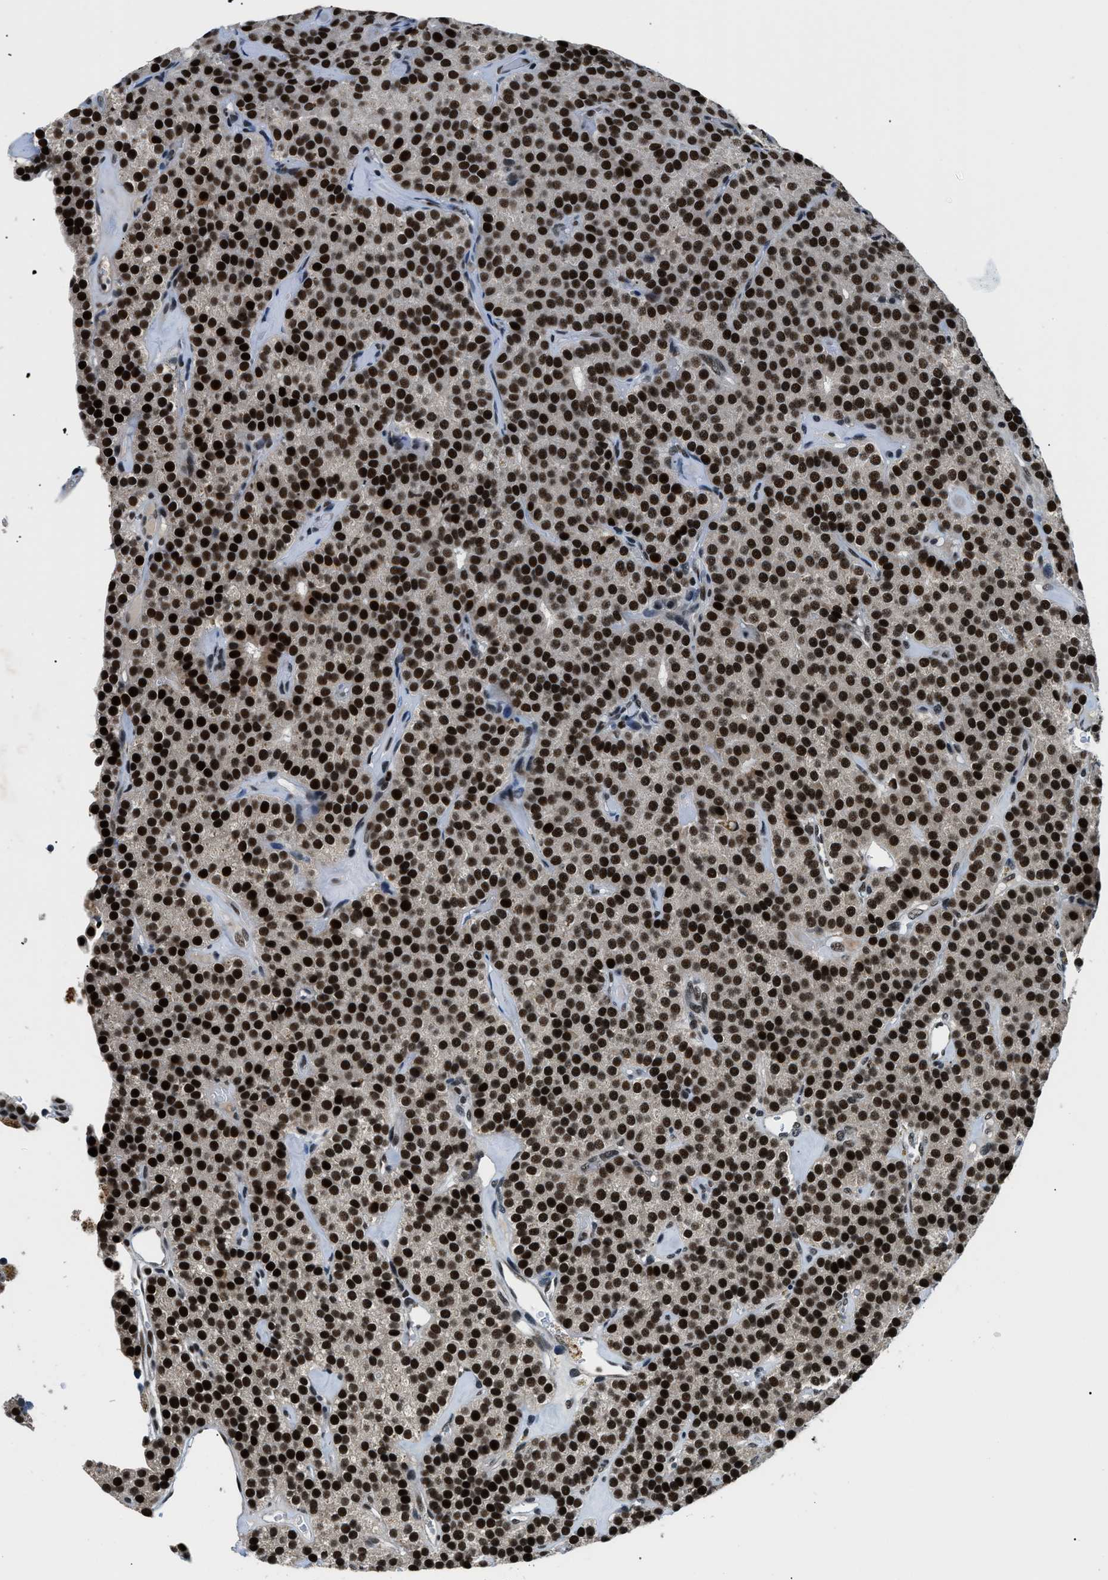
{"staining": {"intensity": "strong", "quantity": ">75%", "location": "nuclear"}, "tissue": "parathyroid gland", "cell_type": "Glandular cells", "image_type": "normal", "snomed": [{"axis": "morphology", "description": "Normal tissue, NOS"}, {"axis": "morphology", "description": "Adenoma, NOS"}, {"axis": "topography", "description": "Parathyroid gland"}], "caption": "Protein expression analysis of unremarkable parathyroid gland exhibits strong nuclear positivity in about >75% of glandular cells. The staining is performed using DAB (3,3'-diaminobenzidine) brown chromogen to label protein expression. The nuclei are counter-stained blue using hematoxylin.", "gene": "KDM3B", "patient": {"sex": "female", "age": 86}}